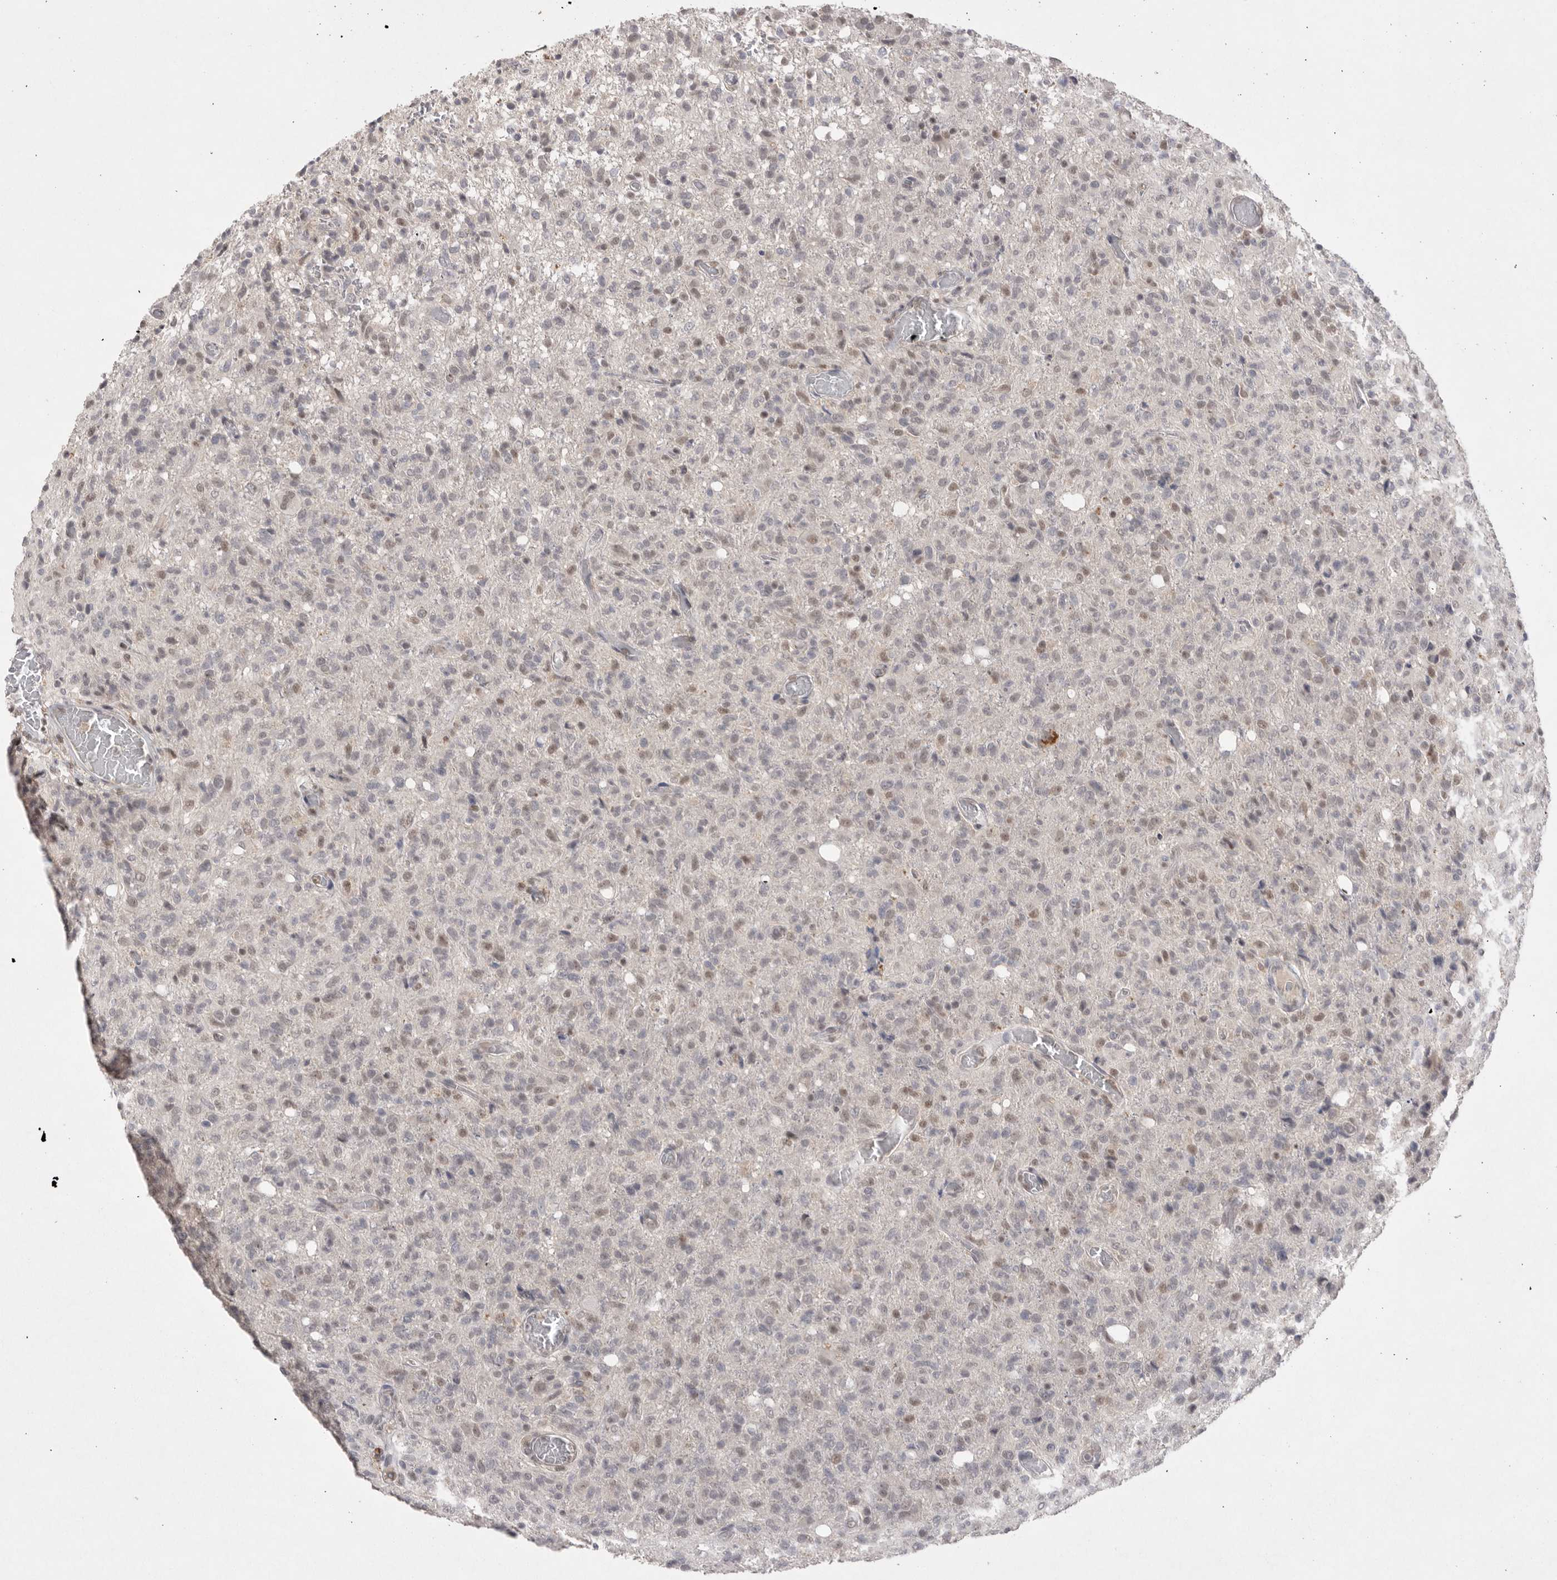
{"staining": {"intensity": "weak", "quantity": "25%-75%", "location": "nuclear"}, "tissue": "glioma", "cell_type": "Tumor cells", "image_type": "cancer", "snomed": [{"axis": "morphology", "description": "Glioma, malignant, High grade"}, {"axis": "topography", "description": "Brain"}], "caption": "Immunohistochemical staining of human glioma exhibits low levels of weak nuclear protein positivity in about 25%-75% of tumor cells.", "gene": "HUS1", "patient": {"sex": "female", "age": 57}}